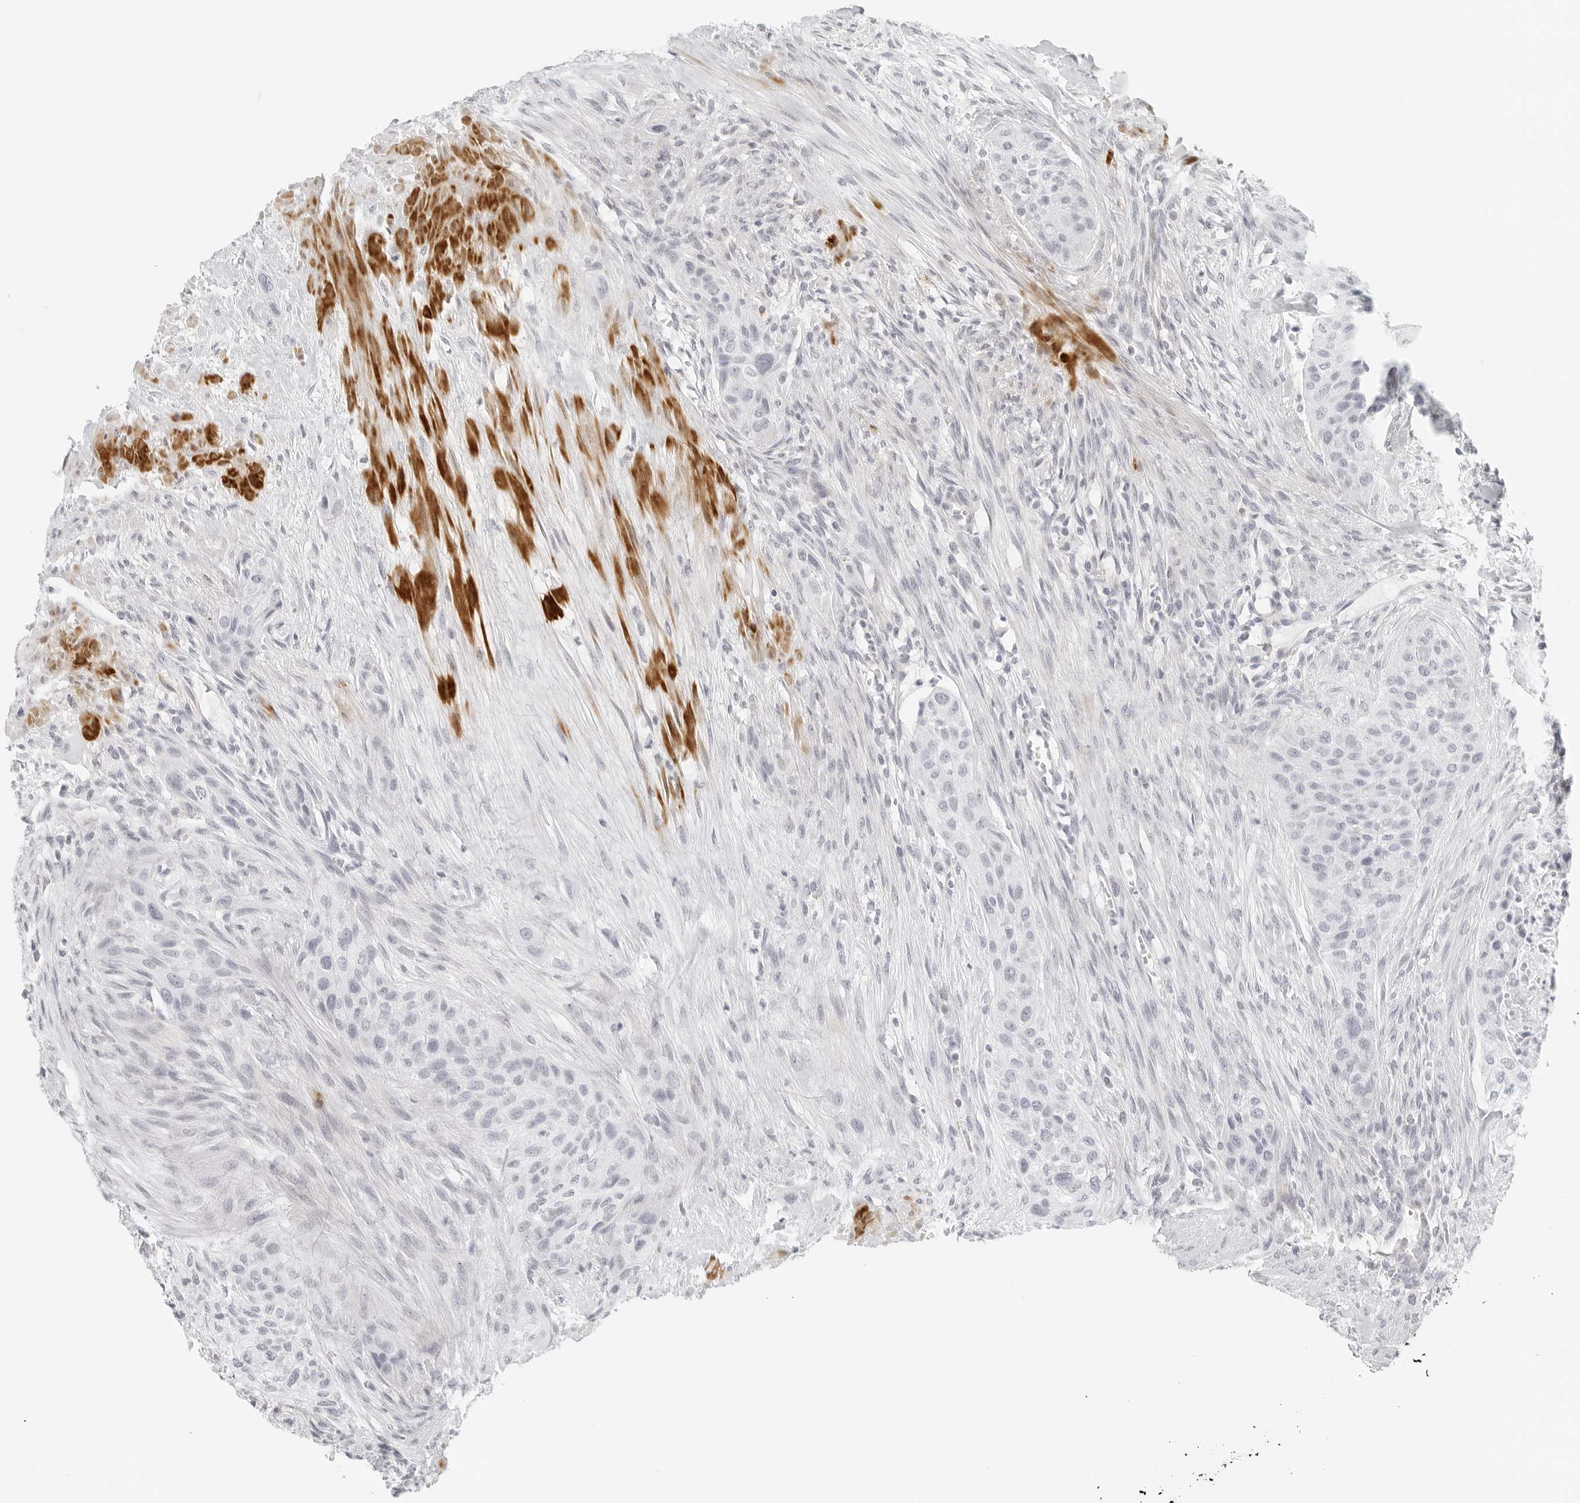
{"staining": {"intensity": "negative", "quantity": "none", "location": "none"}, "tissue": "urothelial cancer", "cell_type": "Tumor cells", "image_type": "cancer", "snomed": [{"axis": "morphology", "description": "Urothelial carcinoma, High grade"}, {"axis": "topography", "description": "Urinary bladder"}], "caption": "High-grade urothelial carcinoma stained for a protein using immunohistochemistry (IHC) demonstrates no positivity tumor cells.", "gene": "RPS6KC1", "patient": {"sex": "male", "age": 35}}